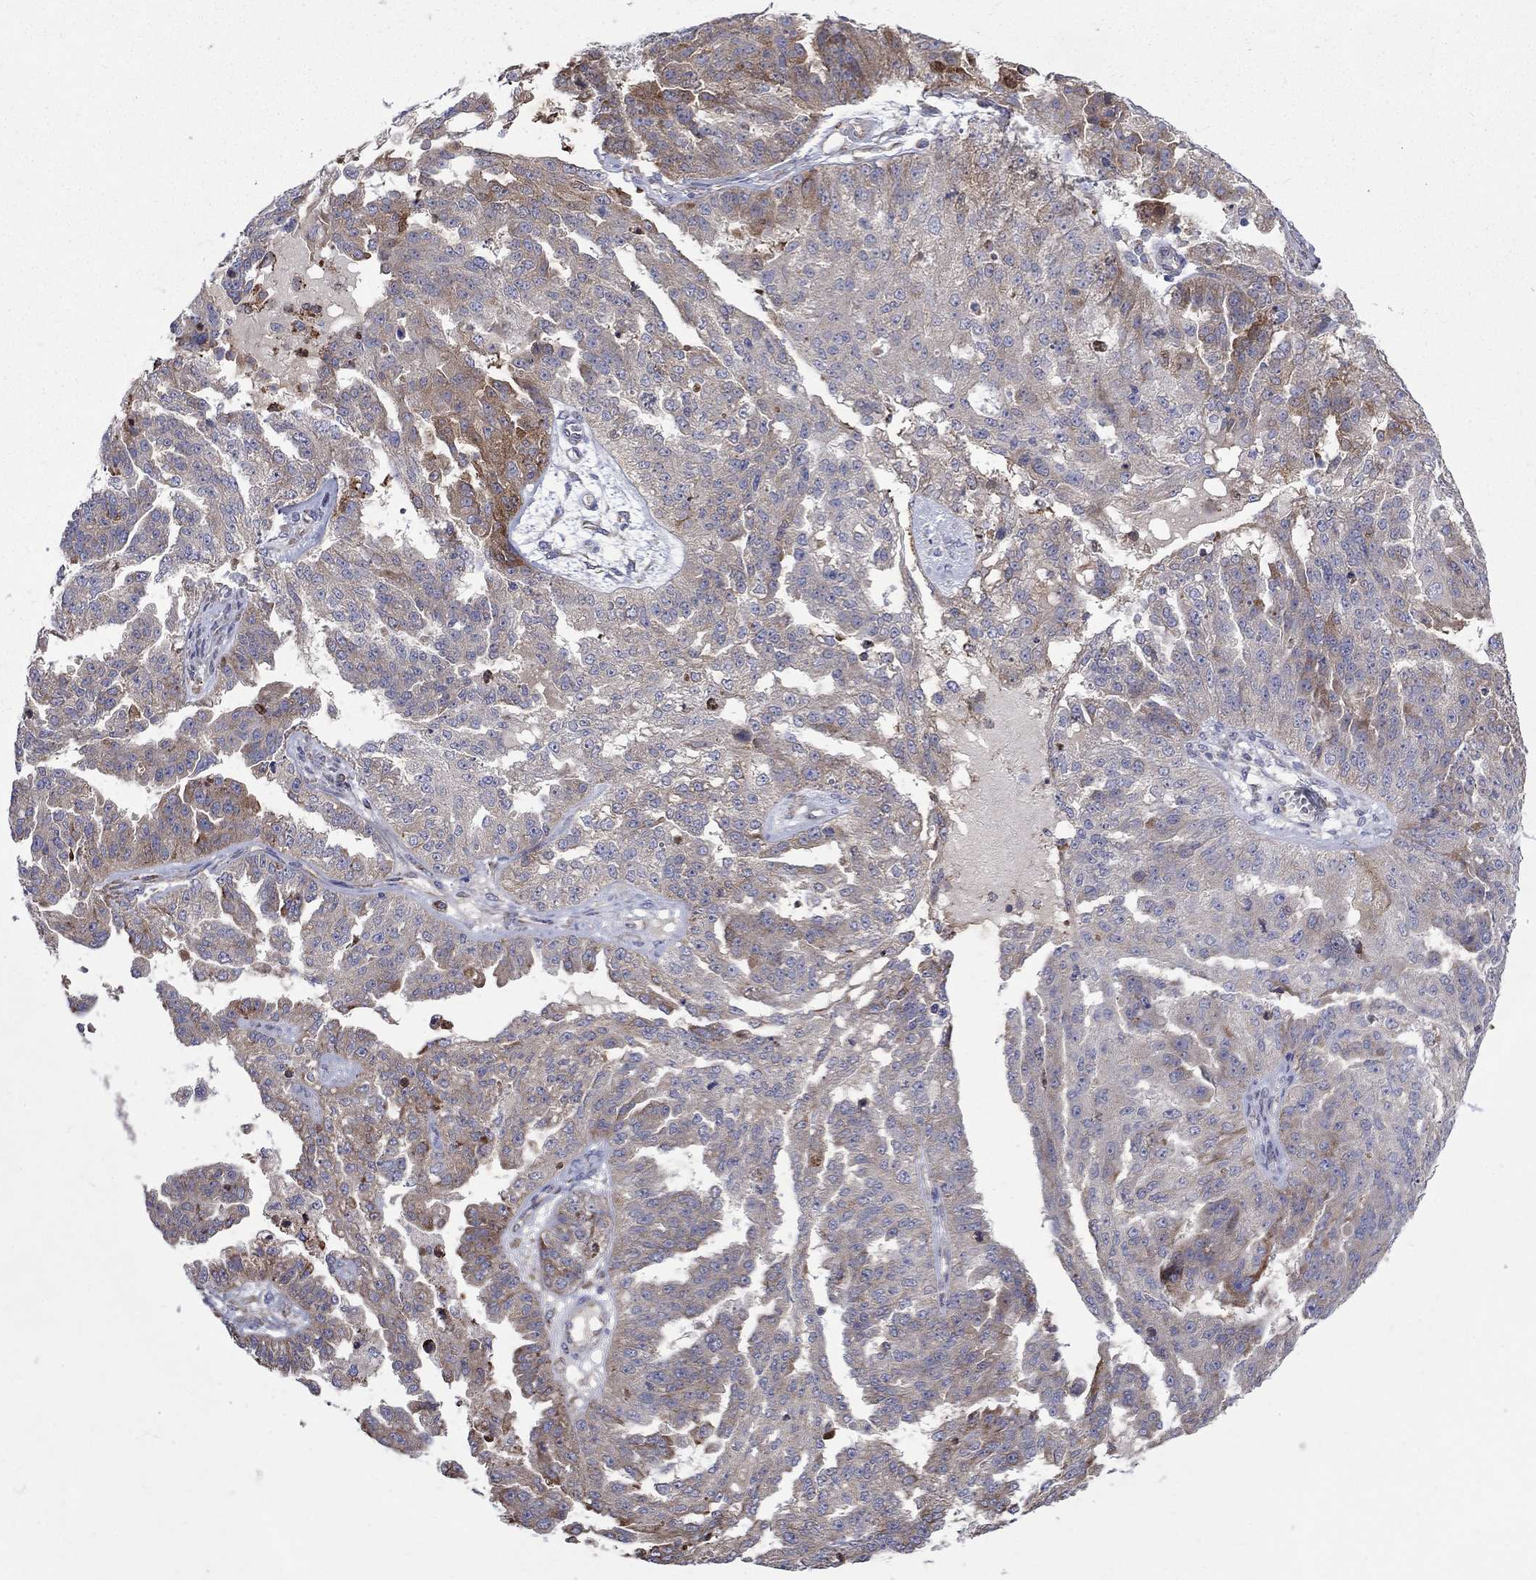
{"staining": {"intensity": "moderate", "quantity": "<25%", "location": "cytoplasmic/membranous"}, "tissue": "ovarian cancer", "cell_type": "Tumor cells", "image_type": "cancer", "snomed": [{"axis": "morphology", "description": "Cystadenocarcinoma, serous, NOS"}, {"axis": "topography", "description": "Ovary"}], "caption": "IHC image of ovarian cancer stained for a protein (brown), which exhibits low levels of moderate cytoplasmic/membranous positivity in approximately <25% of tumor cells.", "gene": "ASNS", "patient": {"sex": "female", "age": 58}}